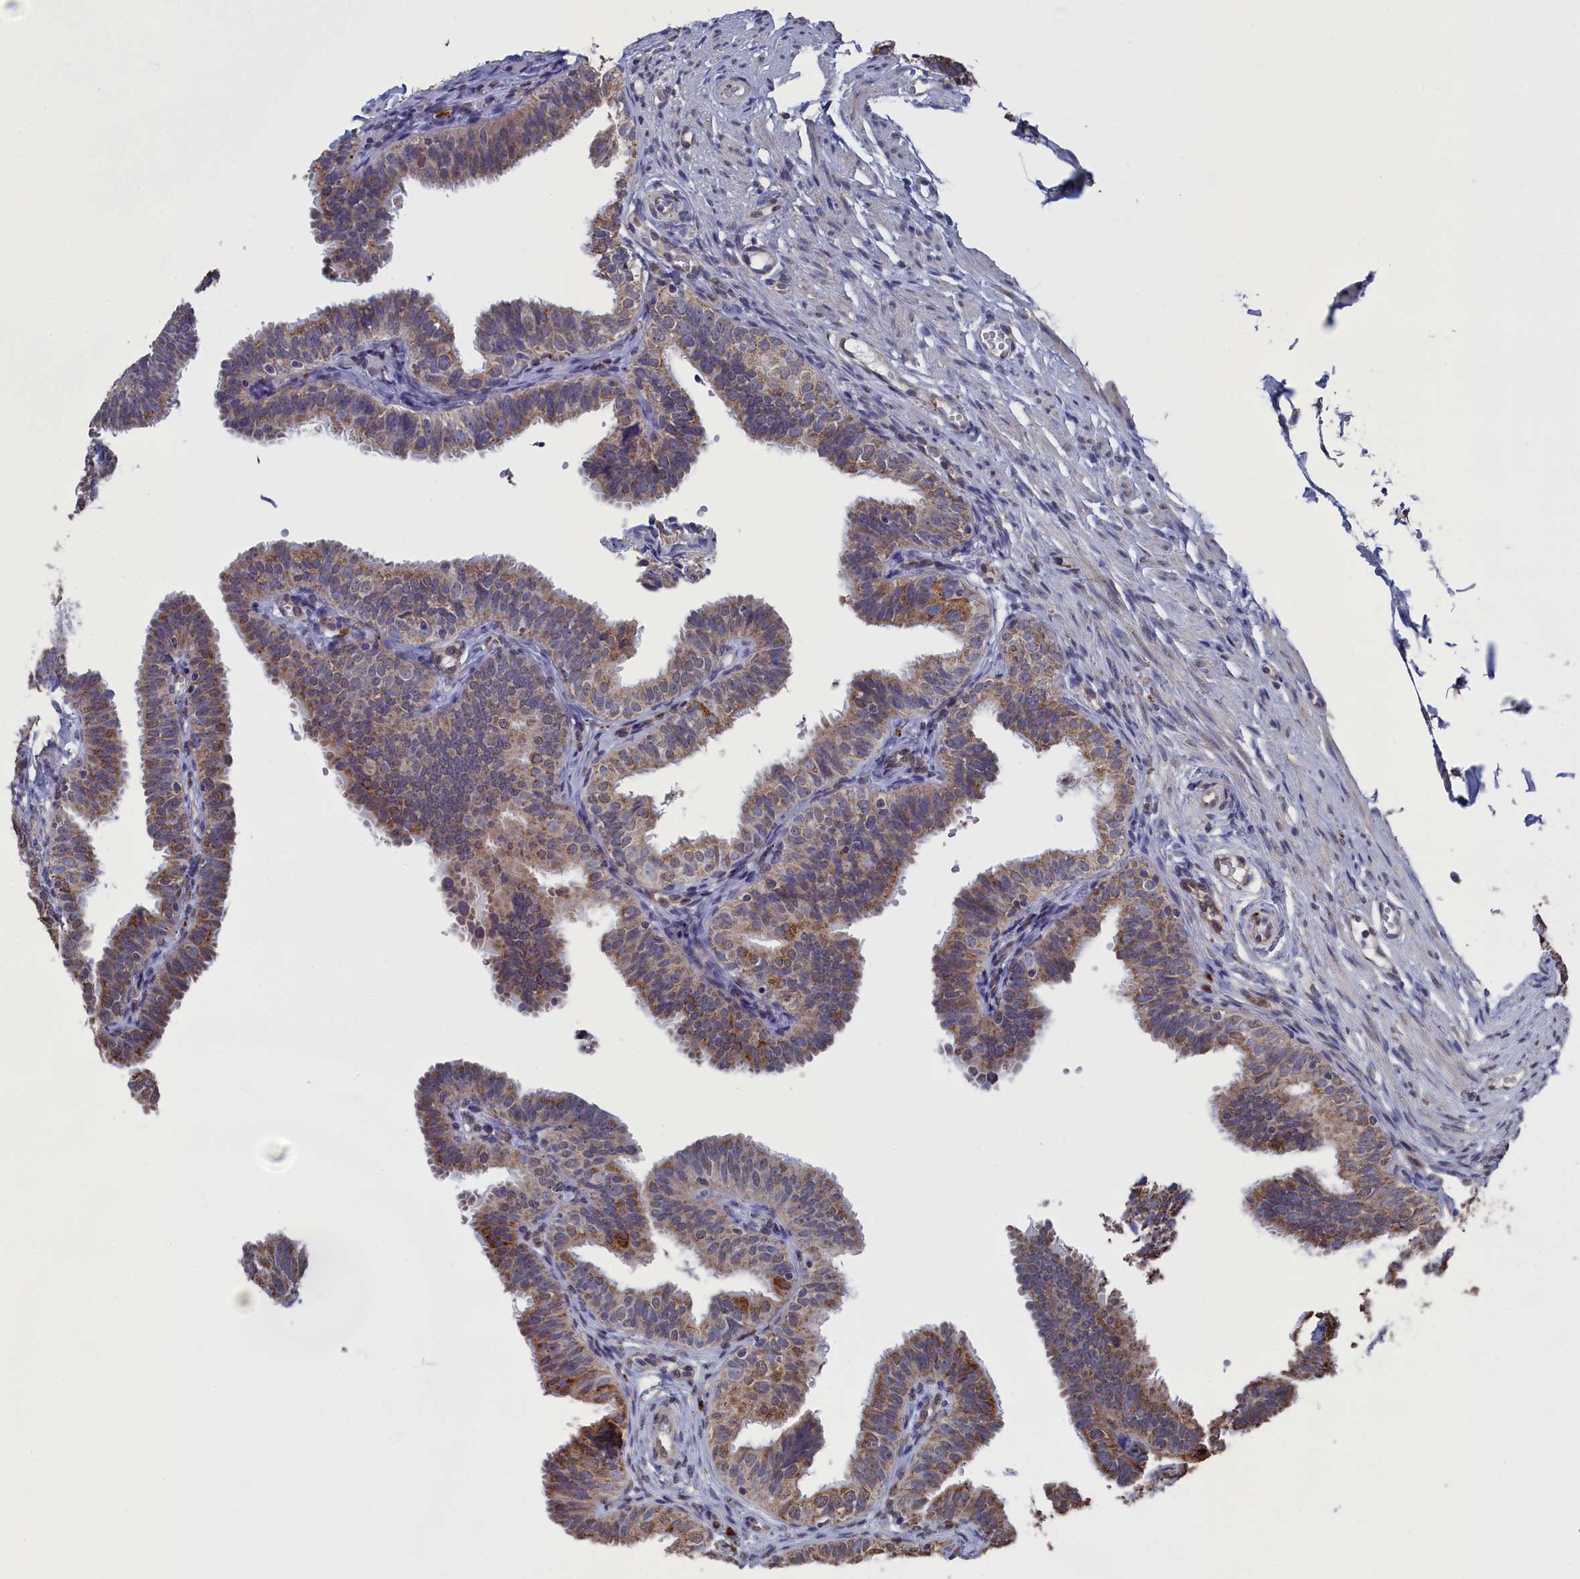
{"staining": {"intensity": "moderate", "quantity": ">75%", "location": "cytoplasmic/membranous"}, "tissue": "fallopian tube", "cell_type": "Glandular cells", "image_type": "normal", "snomed": [{"axis": "morphology", "description": "Normal tissue, NOS"}, {"axis": "topography", "description": "Fallopian tube"}], "caption": "Immunohistochemistry micrograph of normal human fallopian tube stained for a protein (brown), which demonstrates medium levels of moderate cytoplasmic/membranous staining in about >75% of glandular cells.", "gene": "SMG9", "patient": {"sex": "female", "age": 35}}